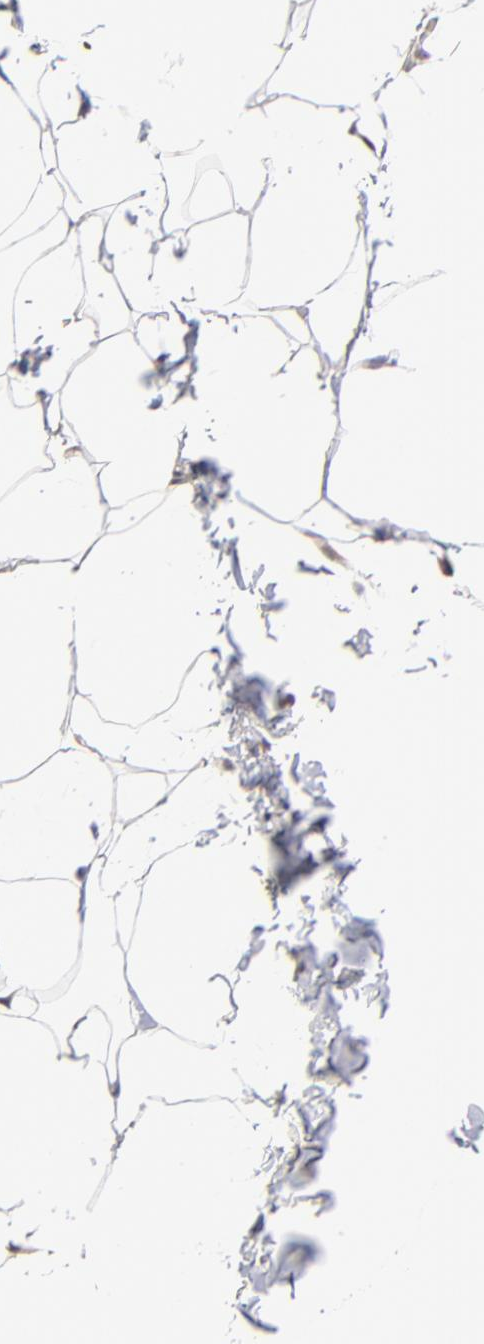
{"staining": {"intensity": "weak", "quantity": "25%-75%", "location": "nuclear"}, "tissue": "adipose tissue", "cell_type": "Adipocytes", "image_type": "normal", "snomed": [{"axis": "morphology", "description": "Normal tissue, NOS"}, {"axis": "topography", "description": "Vascular tissue"}], "caption": "Protein analysis of normal adipose tissue reveals weak nuclear expression in approximately 25%-75% of adipocytes.", "gene": "ZNF10", "patient": {"sex": "male", "age": 41}}